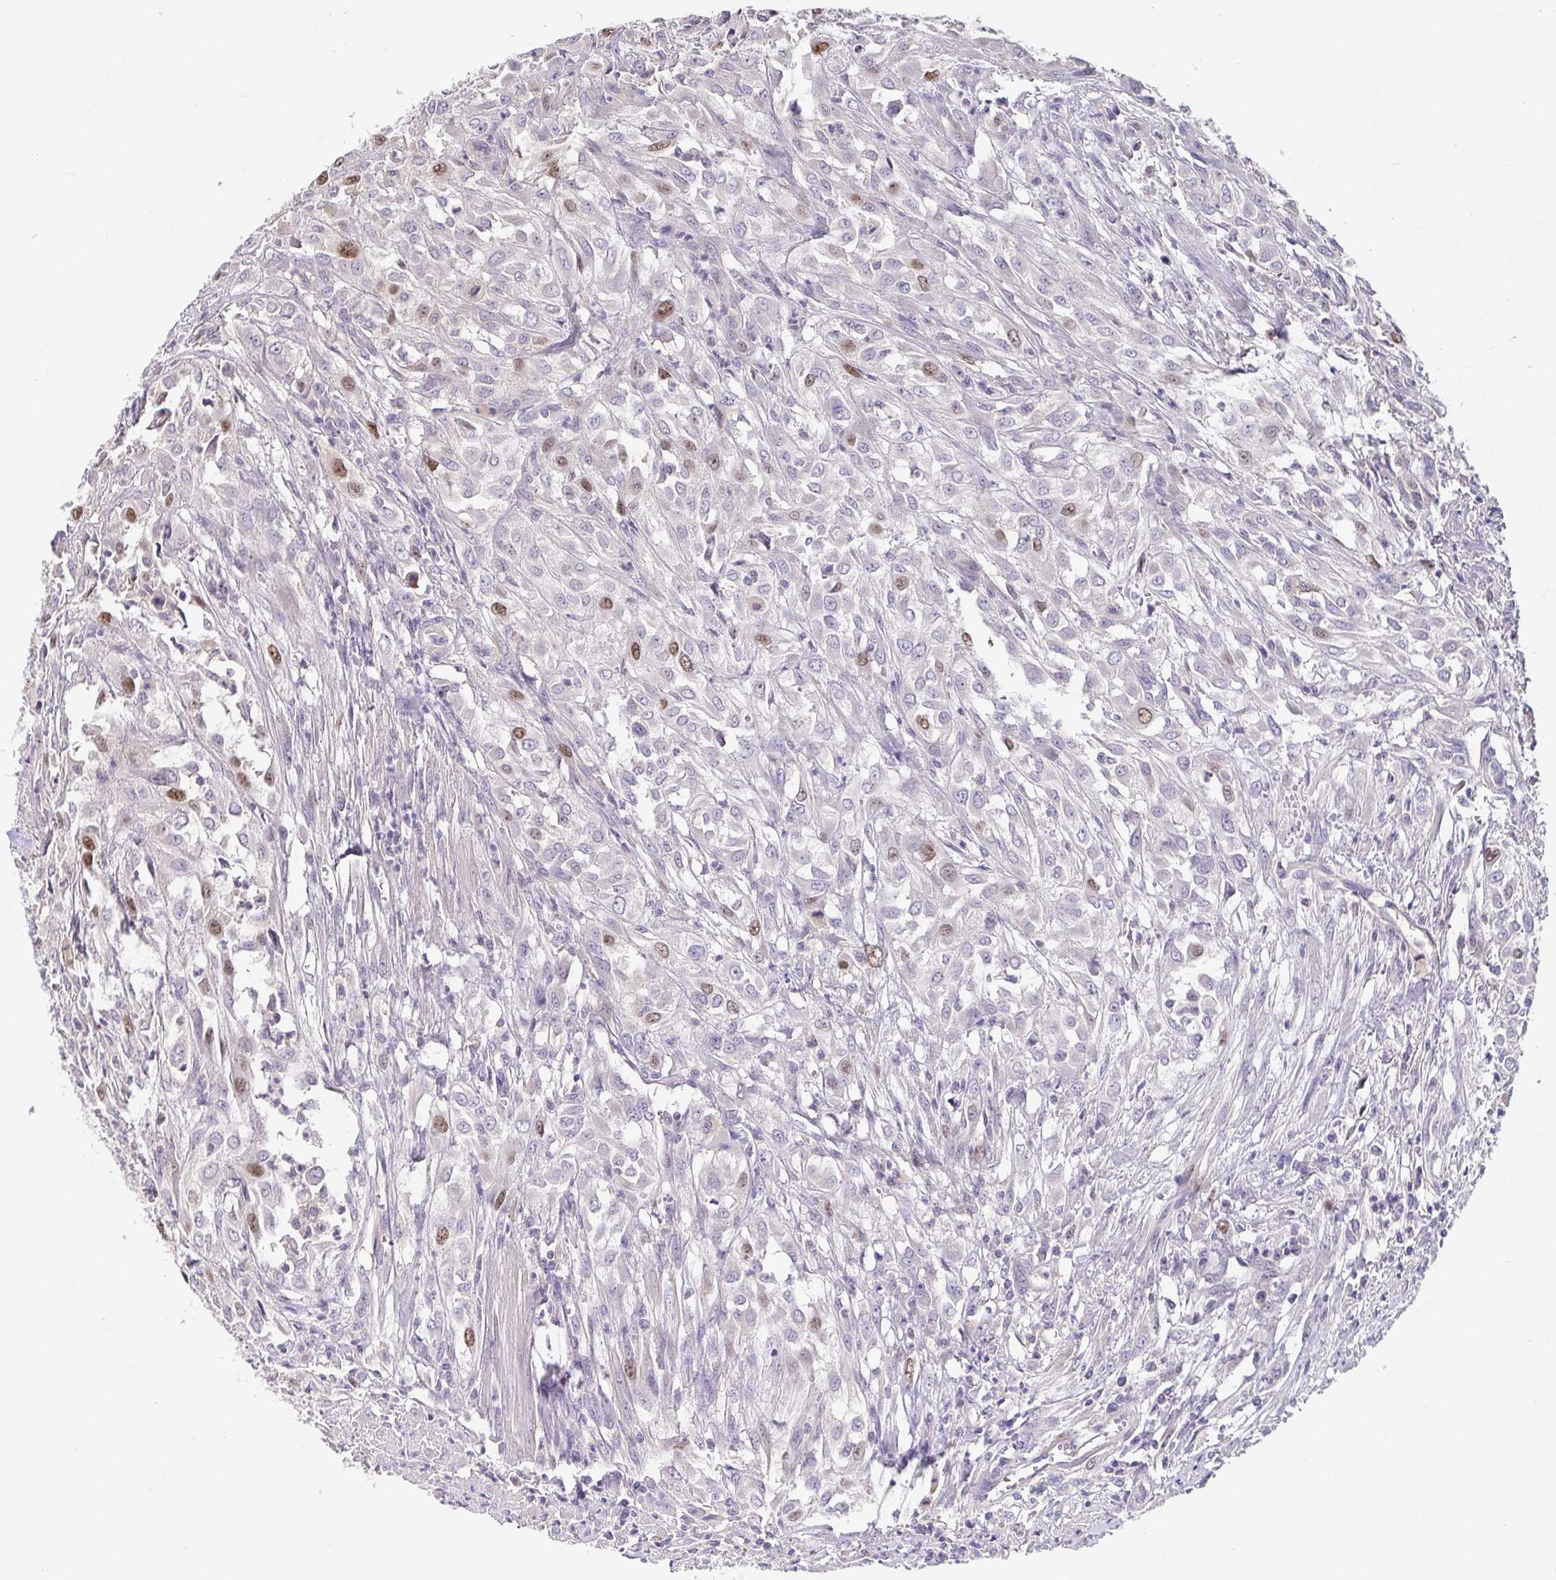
{"staining": {"intensity": "moderate", "quantity": "<25%", "location": "nuclear"}, "tissue": "urothelial cancer", "cell_type": "Tumor cells", "image_type": "cancer", "snomed": [{"axis": "morphology", "description": "Urothelial carcinoma, High grade"}, {"axis": "topography", "description": "Urinary bladder"}], "caption": "Immunohistochemical staining of human urothelial cancer exhibits low levels of moderate nuclear positivity in about <25% of tumor cells.", "gene": "ANLN", "patient": {"sex": "male", "age": 67}}